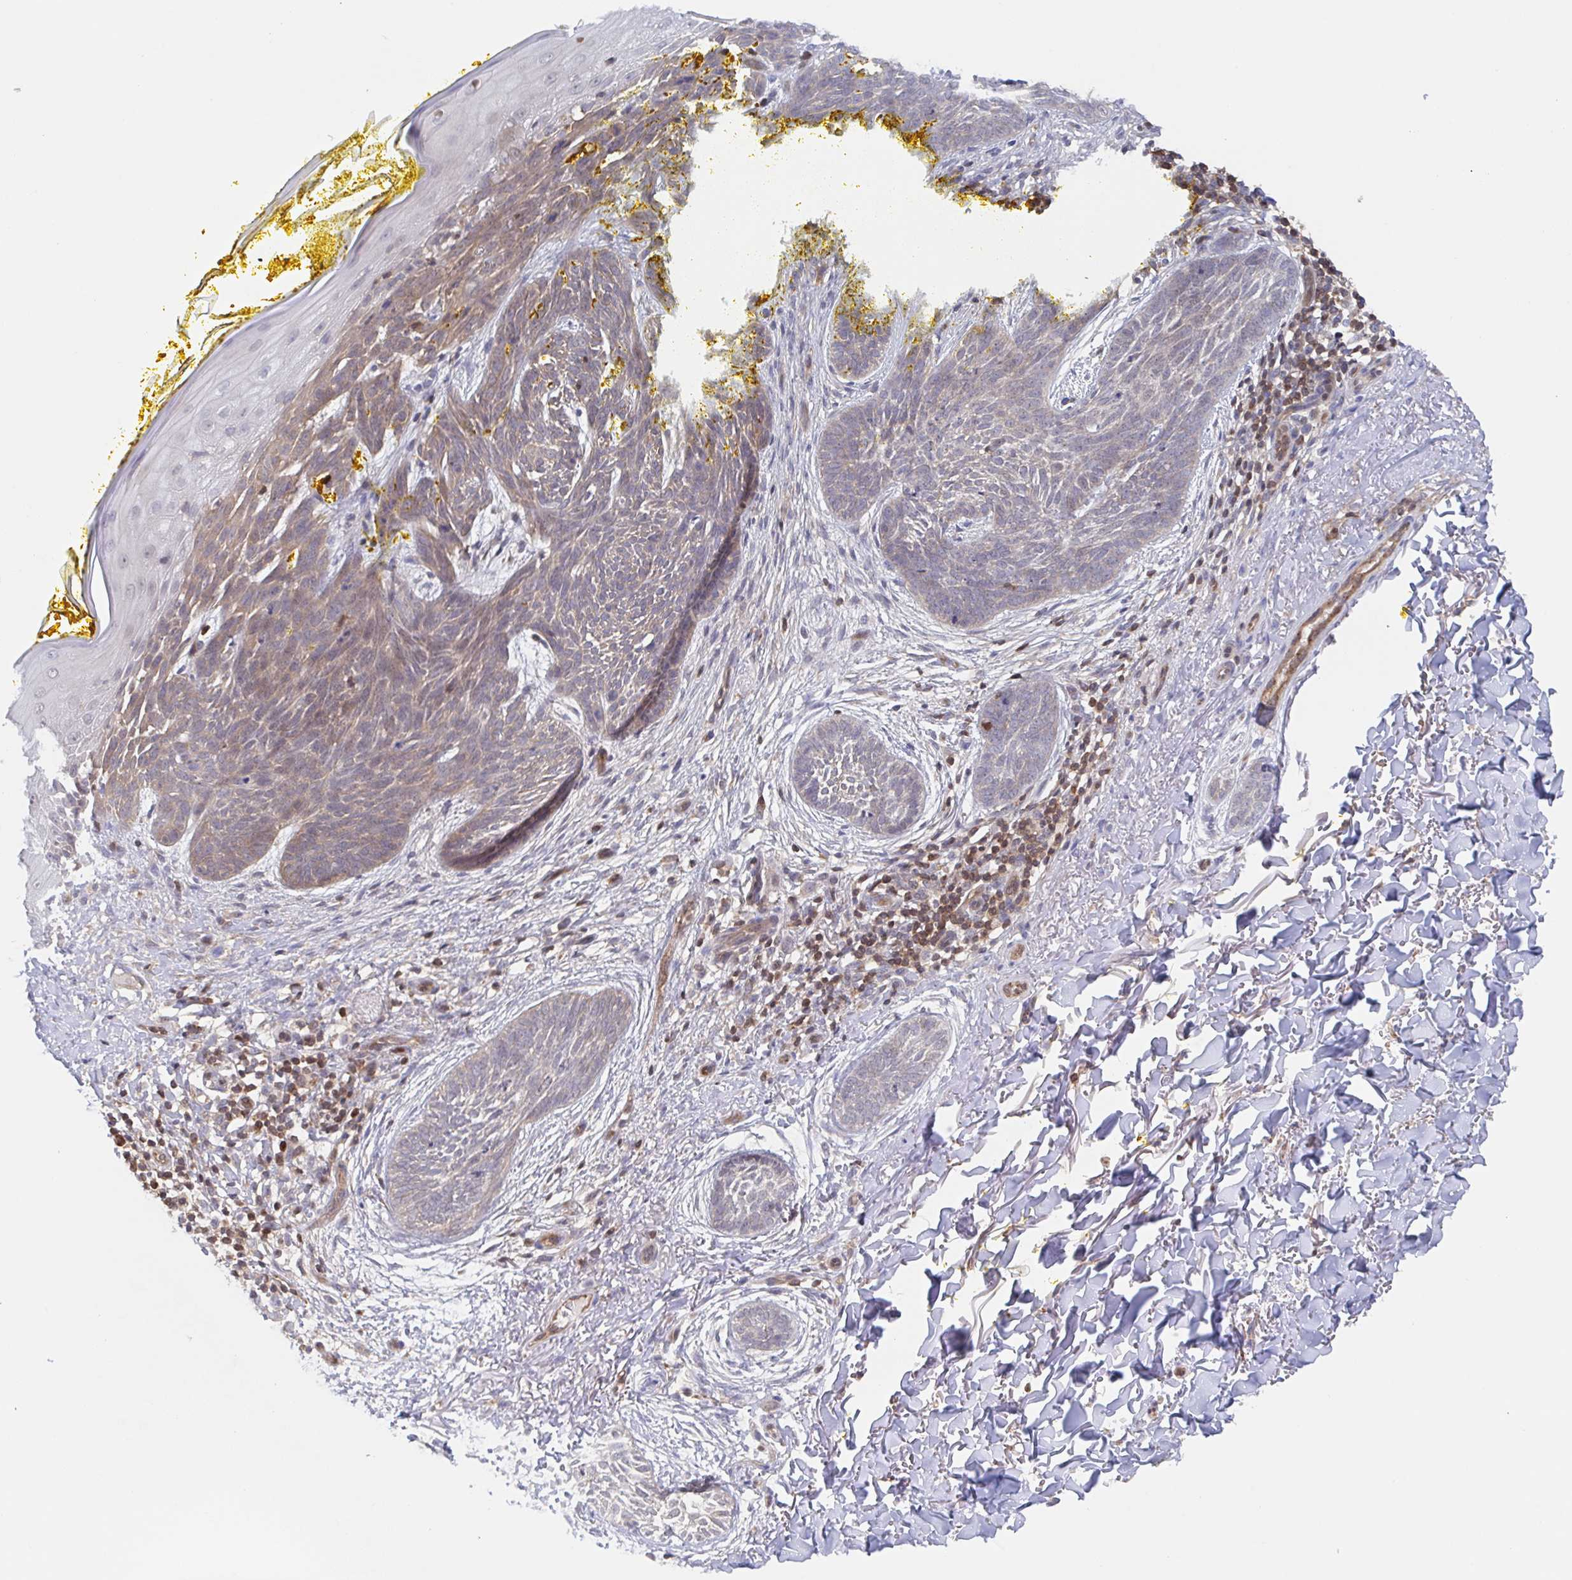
{"staining": {"intensity": "weak", "quantity": "25%-75%", "location": "cytoplasmic/membranous"}, "tissue": "skin cancer", "cell_type": "Tumor cells", "image_type": "cancer", "snomed": [{"axis": "morphology", "description": "Basal cell carcinoma"}, {"axis": "topography", "description": "Skin"}], "caption": "Basal cell carcinoma (skin) stained with a brown dye exhibits weak cytoplasmic/membranous positive expression in about 25%-75% of tumor cells.", "gene": "AGFG2", "patient": {"sex": "female", "age": 68}}